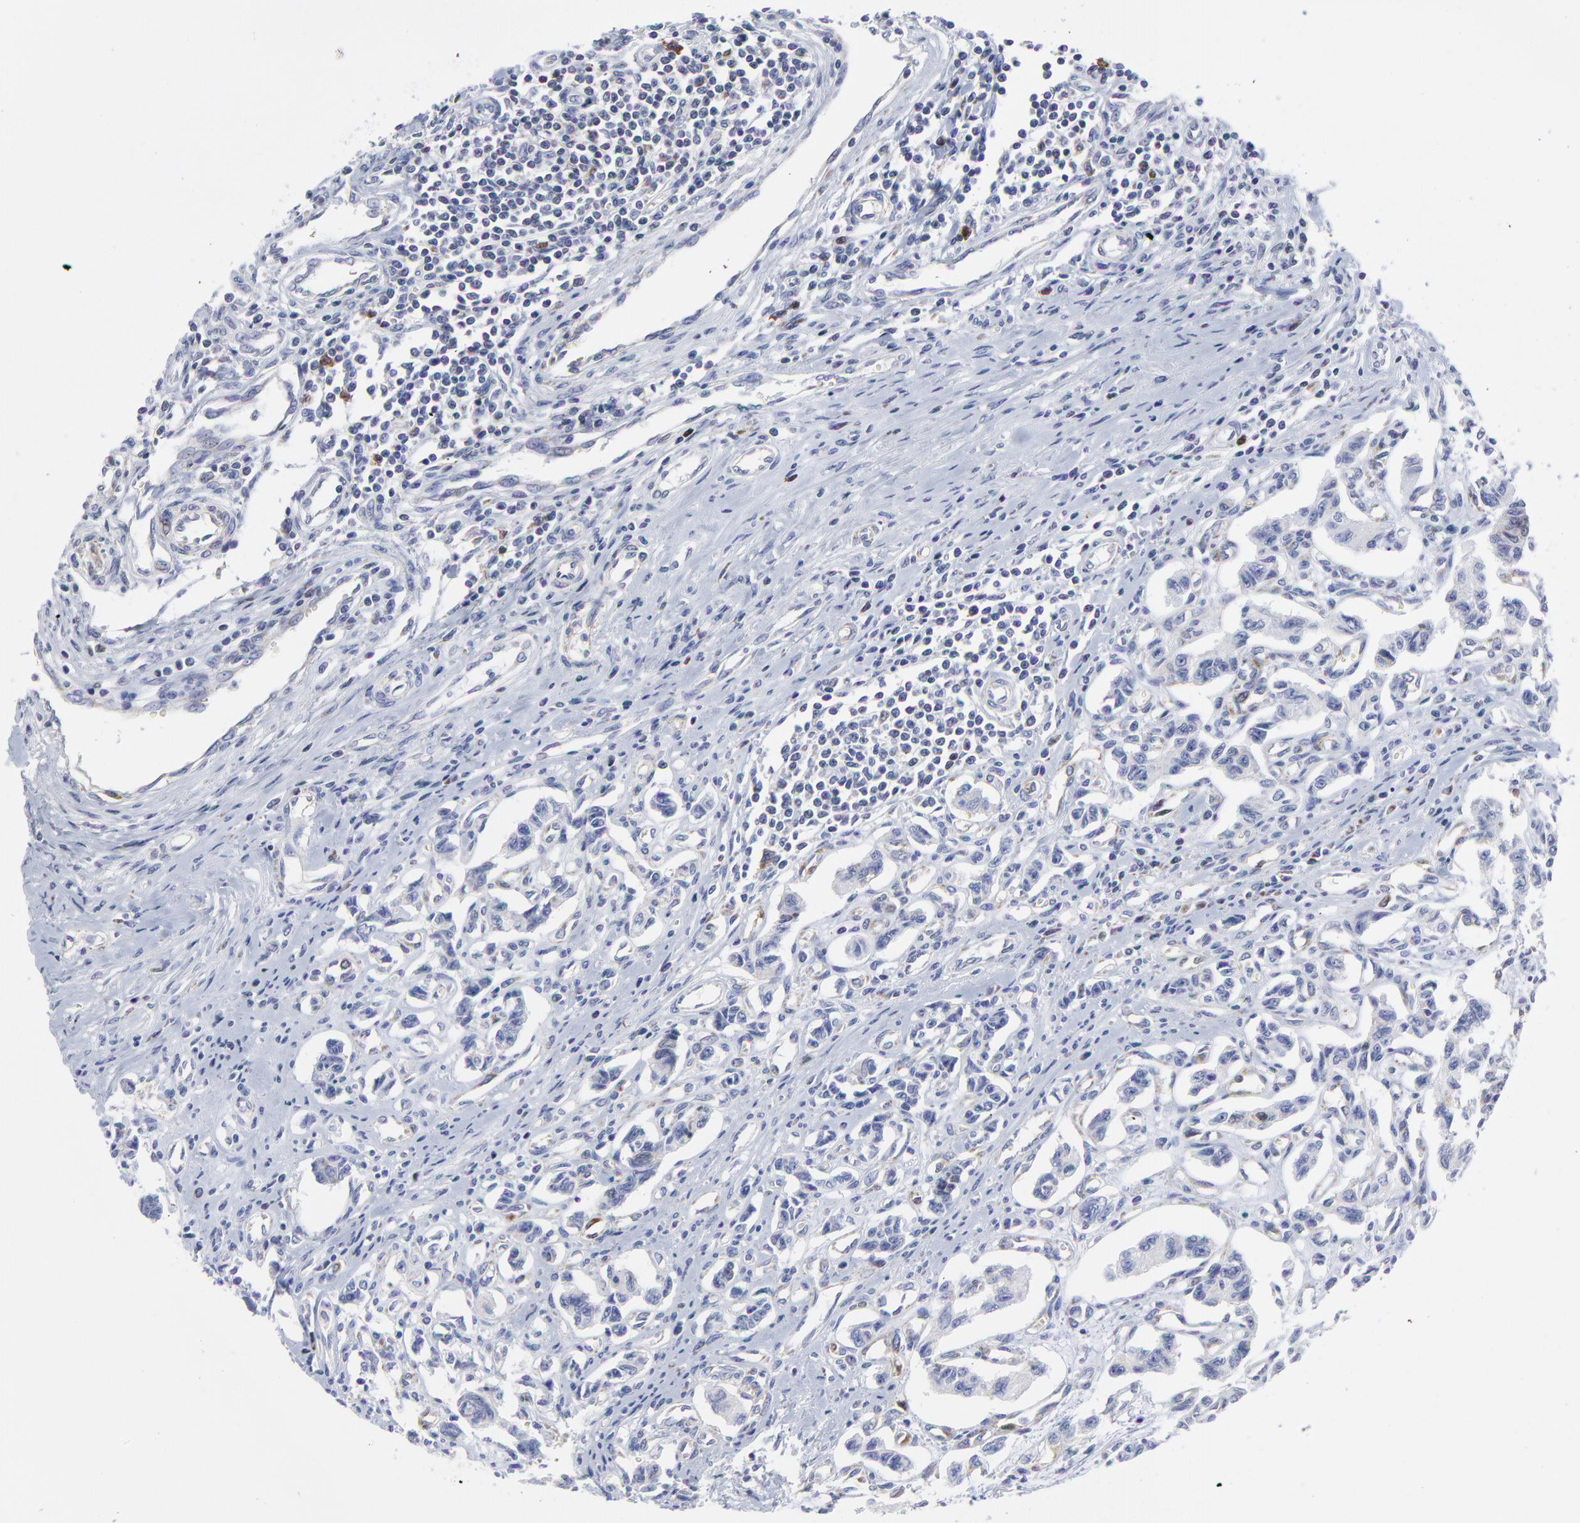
{"staining": {"intensity": "weak", "quantity": "<25%", "location": "nuclear"}, "tissue": "renal cancer", "cell_type": "Tumor cells", "image_type": "cancer", "snomed": [{"axis": "morphology", "description": "Carcinoid, malignant, NOS"}, {"axis": "topography", "description": "Kidney"}], "caption": "Protein analysis of renal cancer shows no significant positivity in tumor cells.", "gene": "NCAPH", "patient": {"sex": "female", "age": 41}}